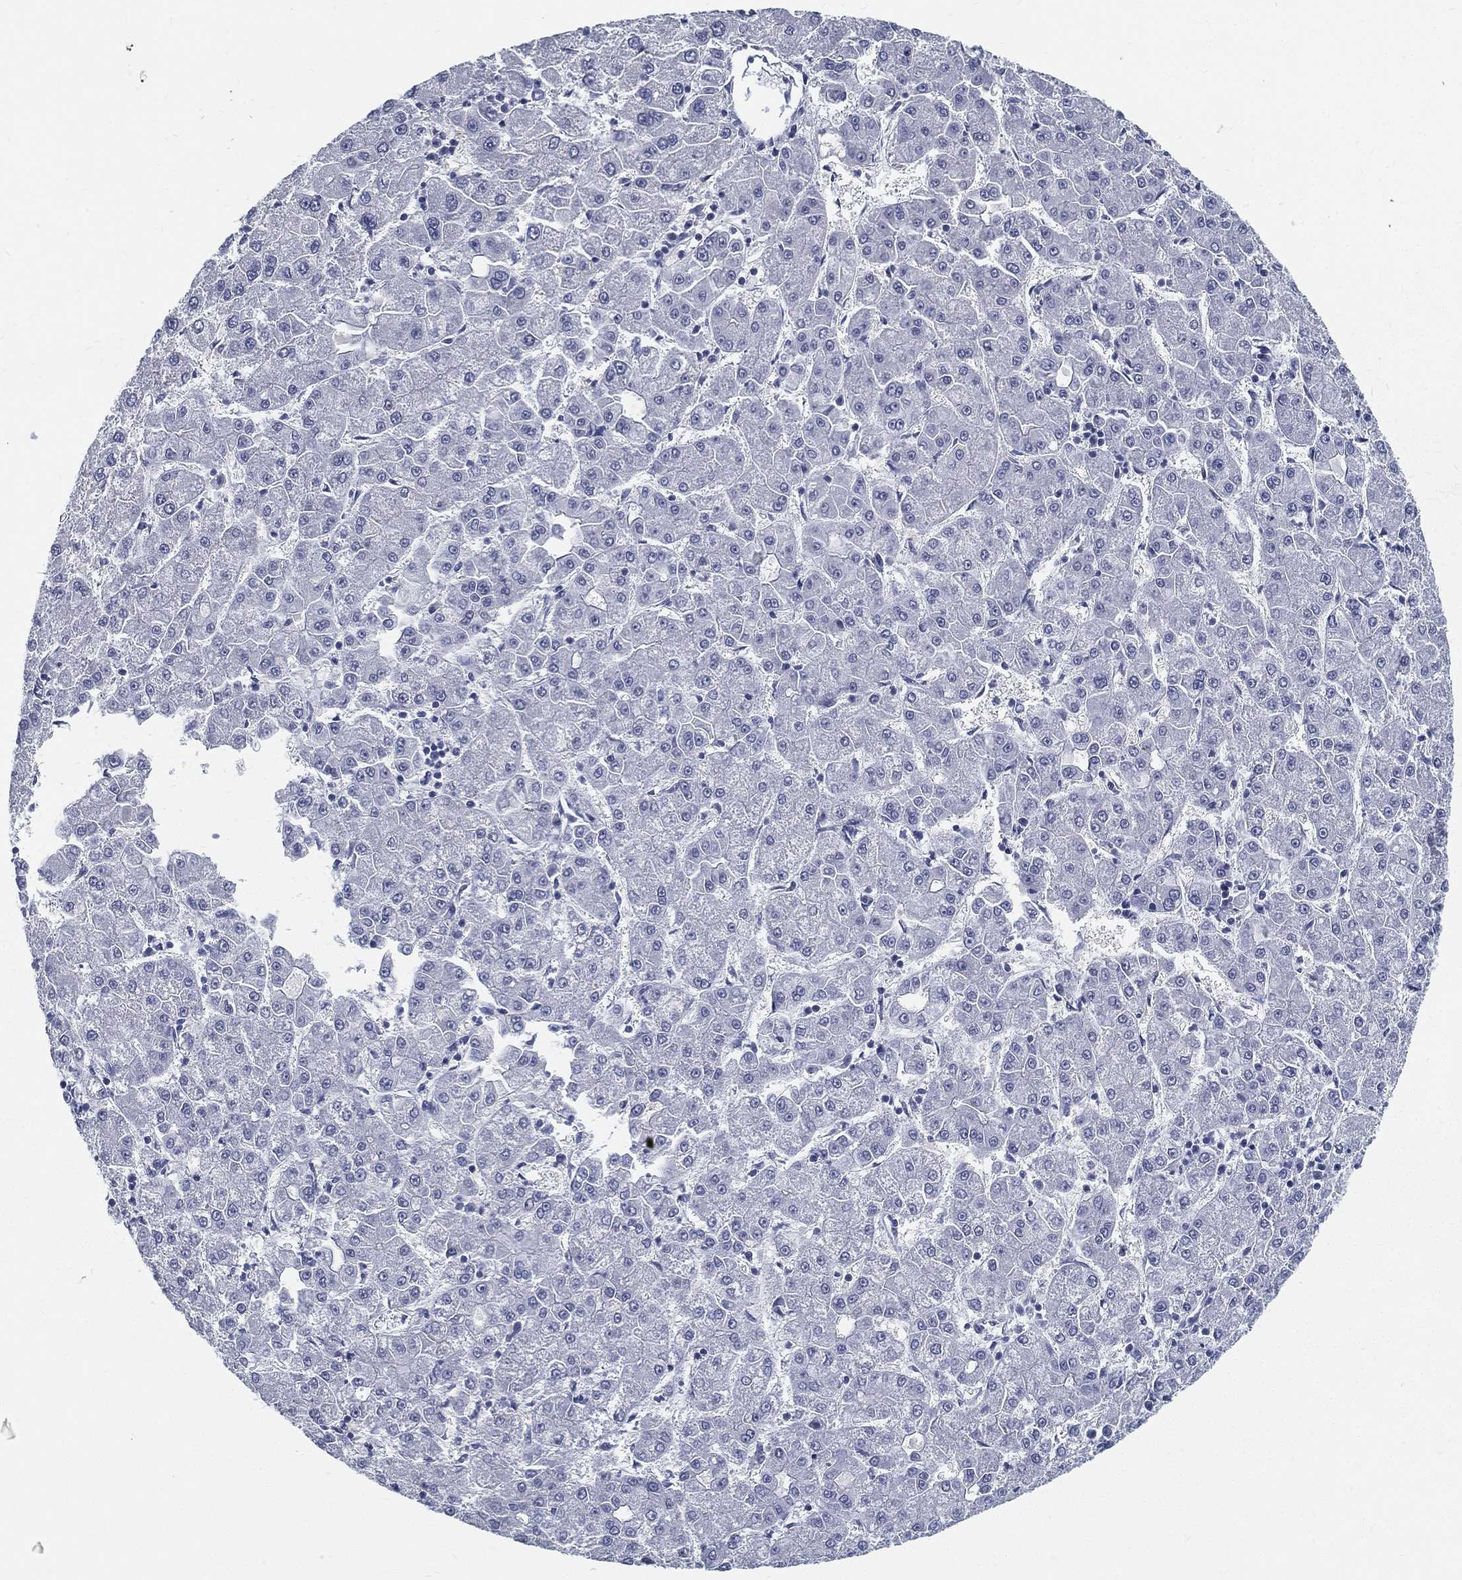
{"staining": {"intensity": "negative", "quantity": "none", "location": "none"}, "tissue": "liver cancer", "cell_type": "Tumor cells", "image_type": "cancer", "snomed": [{"axis": "morphology", "description": "Carcinoma, Hepatocellular, NOS"}, {"axis": "topography", "description": "Liver"}], "caption": "Tumor cells are negative for brown protein staining in liver cancer. (DAB IHC, high magnification).", "gene": "SPPL2C", "patient": {"sex": "male", "age": 73}}